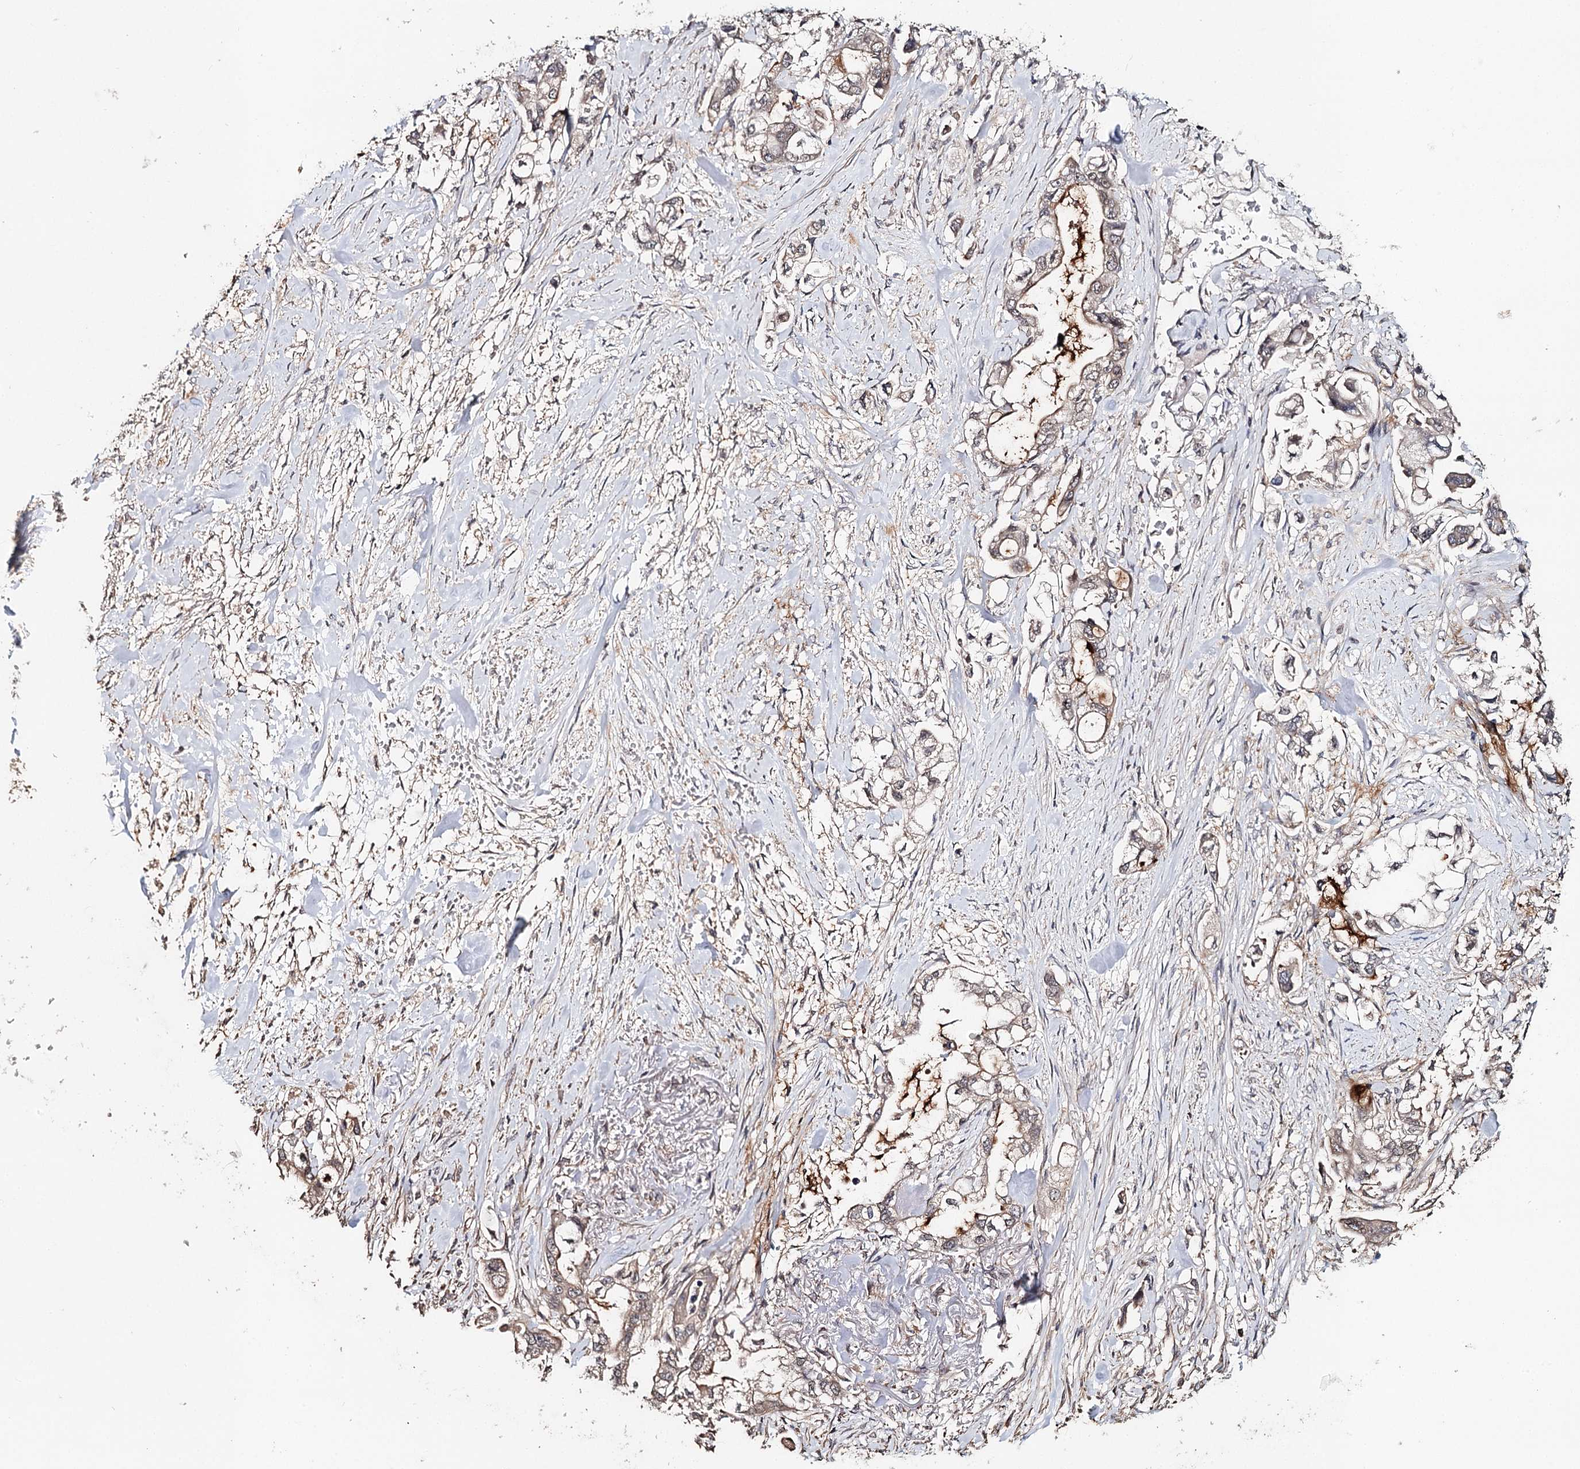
{"staining": {"intensity": "weak", "quantity": "<25%", "location": "cytoplasmic/membranous,nuclear"}, "tissue": "stomach cancer", "cell_type": "Tumor cells", "image_type": "cancer", "snomed": [{"axis": "morphology", "description": "Adenocarcinoma, NOS"}, {"axis": "topography", "description": "Stomach"}], "caption": "High power microscopy micrograph of an immunohistochemistry (IHC) histopathology image of stomach cancer, revealing no significant staining in tumor cells.", "gene": "NOPCHAP1", "patient": {"sex": "male", "age": 62}}